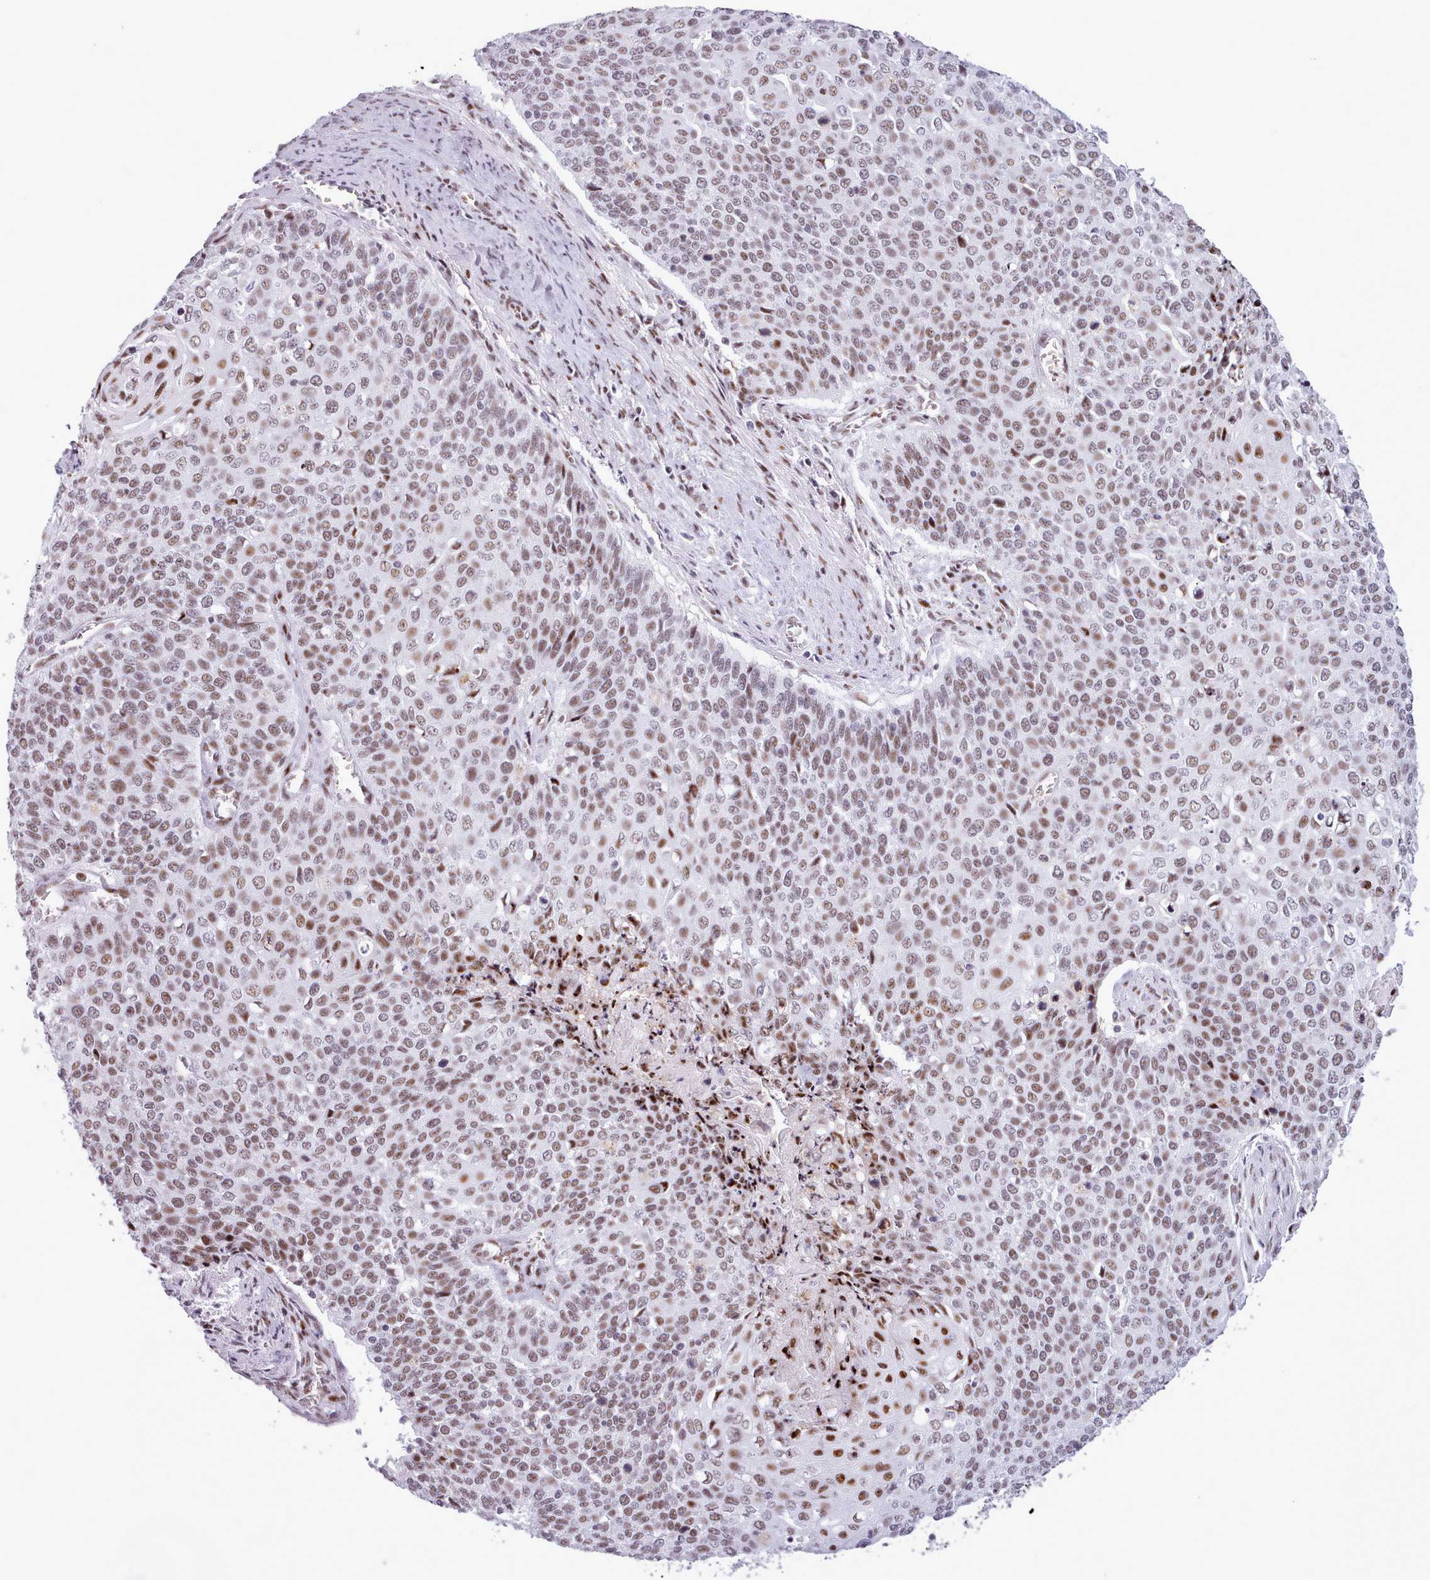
{"staining": {"intensity": "moderate", "quantity": ">75%", "location": "nuclear"}, "tissue": "cervical cancer", "cell_type": "Tumor cells", "image_type": "cancer", "snomed": [{"axis": "morphology", "description": "Squamous cell carcinoma, NOS"}, {"axis": "topography", "description": "Cervix"}], "caption": "A high-resolution image shows IHC staining of cervical cancer, which shows moderate nuclear positivity in approximately >75% of tumor cells. (IHC, brightfield microscopy, high magnification).", "gene": "SRSF4", "patient": {"sex": "female", "age": 39}}